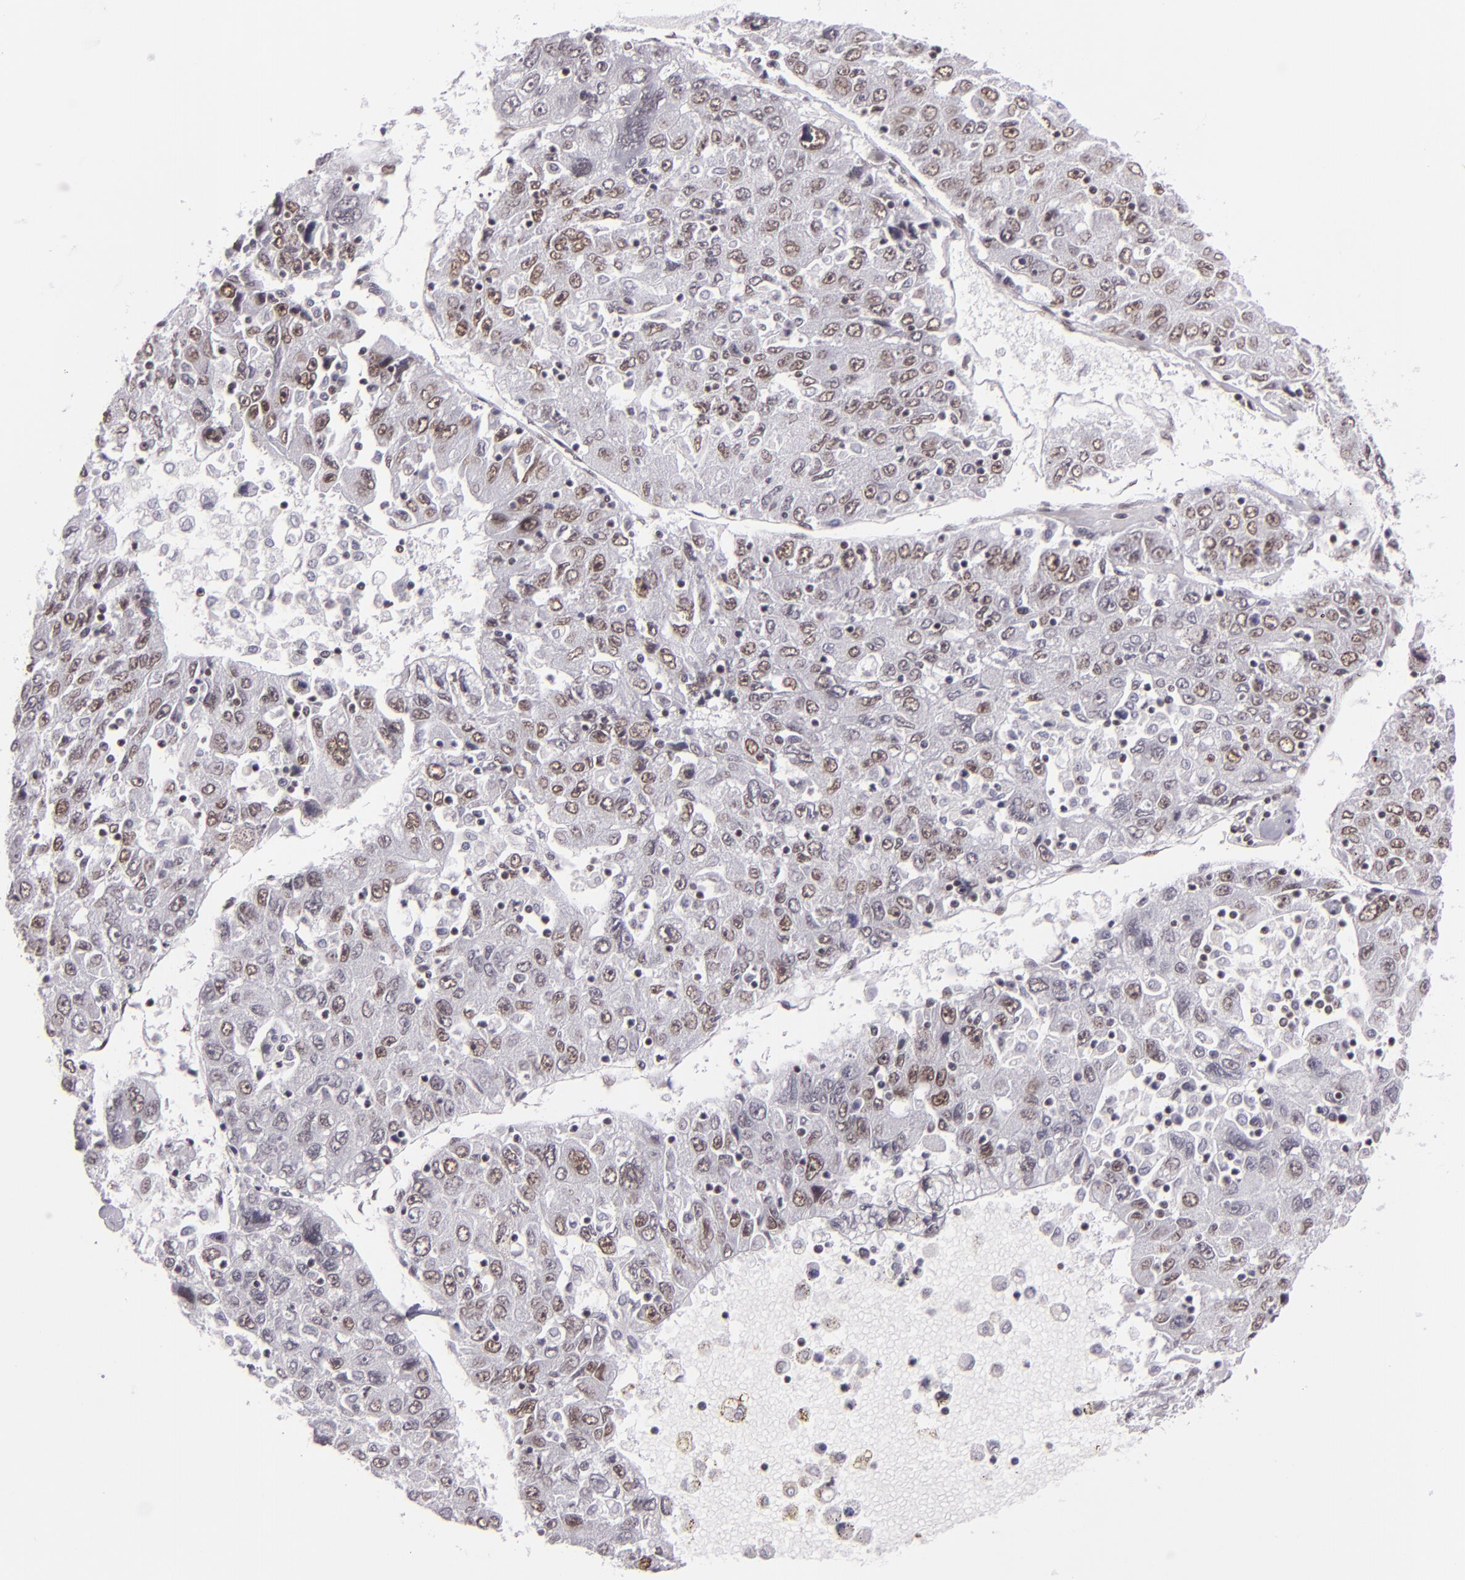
{"staining": {"intensity": "weak", "quantity": "25%-75%", "location": "nuclear"}, "tissue": "liver cancer", "cell_type": "Tumor cells", "image_type": "cancer", "snomed": [{"axis": "morphology", "description": "Carcinoma, Hepatocellular, NOS"}, {"axis": "topography", "description": "Liver"}], "caption": "Immunohistochemistry micrograph of human hepatocellular carcinoma (liver) stained for a protein (brown), which displays low levels of weak nuclear expression in approximately 25%-75% of tumor cells.", "gene": "BRD8", "patient": {"sex": "male", "age": 49}}